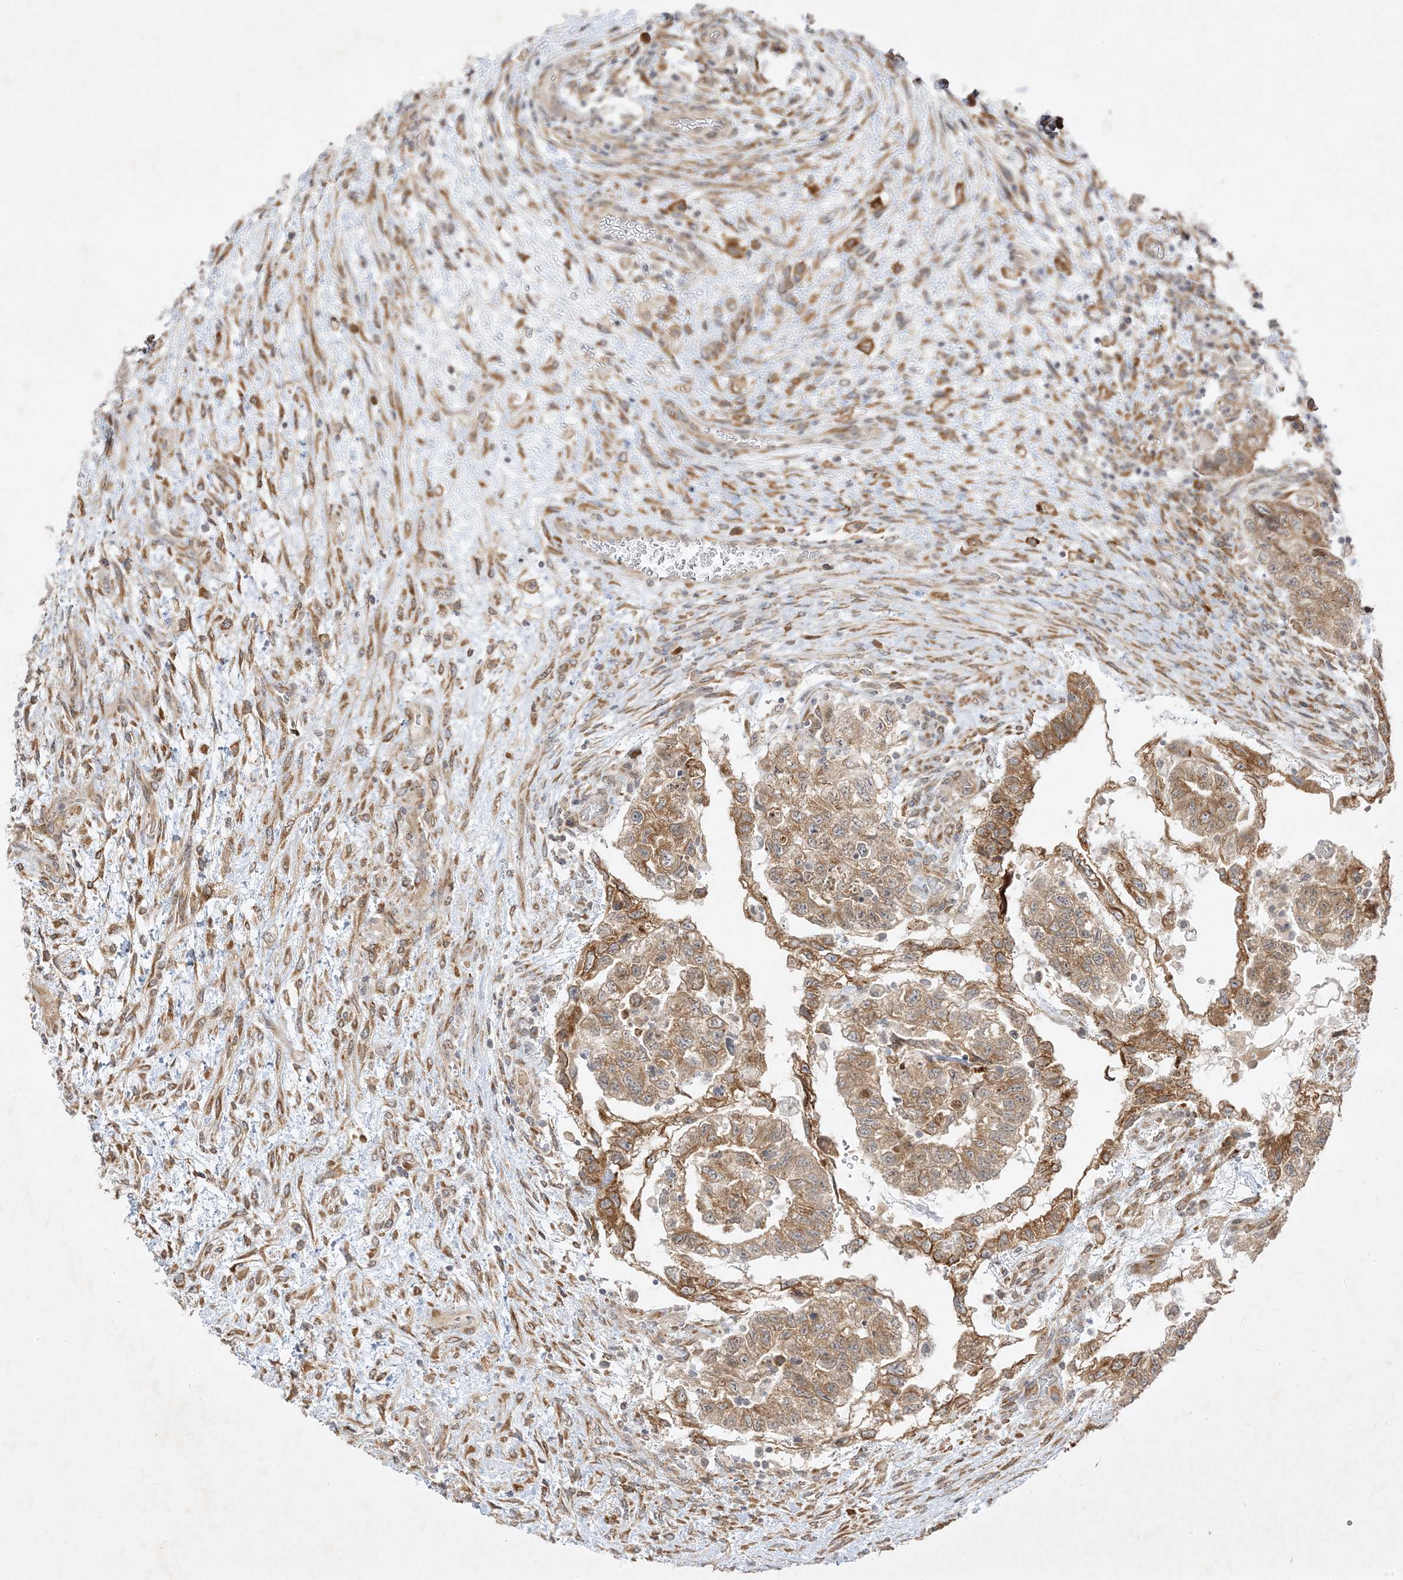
{"staining": {"intensity": "moderate", "quantity": ">75%", "location": "cytoplasmic/membranous"}, "tissue": "testis cancer", "cell_type": "Tumor cells", "image_type": "cancer", "snomed": [{"axis": "morphology", "description": "Carcinoma, Embryonal, NOS"}, {"axis": "topography", "description": "Testis"}], "caption": "Immunohistochemistry (IHC) micrograph of human testis embryonal carcinoma stained for a protein (brown), which demonstrates medium levels of moderate cytoplasmic/membranous expression in approximately >75% of tumor cells.", "gene": "C2CD2", "patient": {"sex": "male", "age": 36}}